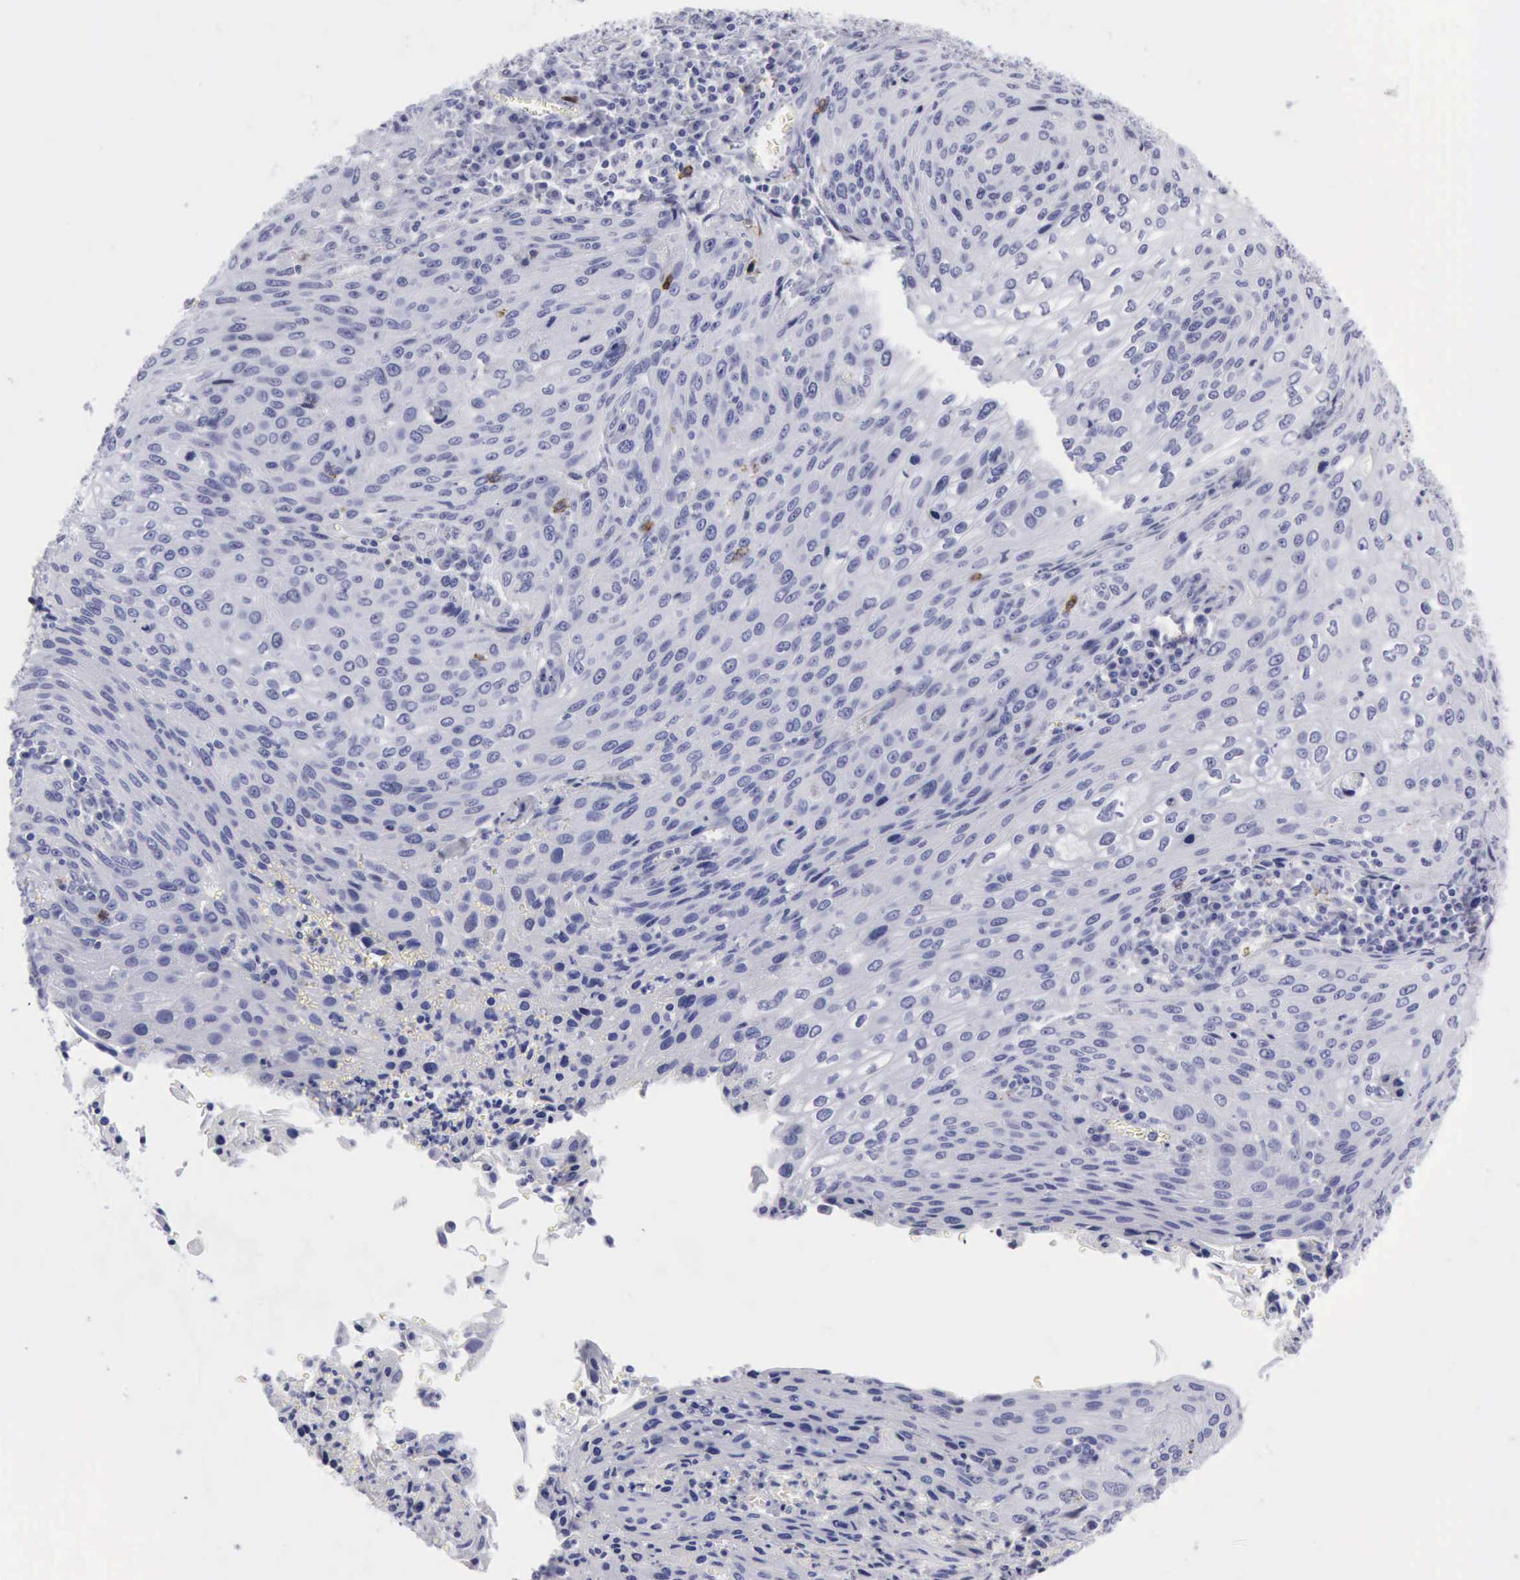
{"staining": {"intensity": "negative", "quantity": "none", "location": "none"}, "tissue": "cervical cancer", "cell_type": "Tumor cells", "image_type": "cancer", "snomed": [{"axis": "morphology", "description": "Squamous cell carcinoma, NOS"}, {"axis": "topography", "description": "Cervix"}], "caption": "A high-resolution image shows IHC staining of squamous cell carcinoma (cervical), which displays no significant positivity in tumor cells. (Brightfield microscopy of DAB (3,3'-diaminobenzidine) IHC at high magnification).", "gene": "NCAM1", "patient": {"sex": "female", "age": 32}}